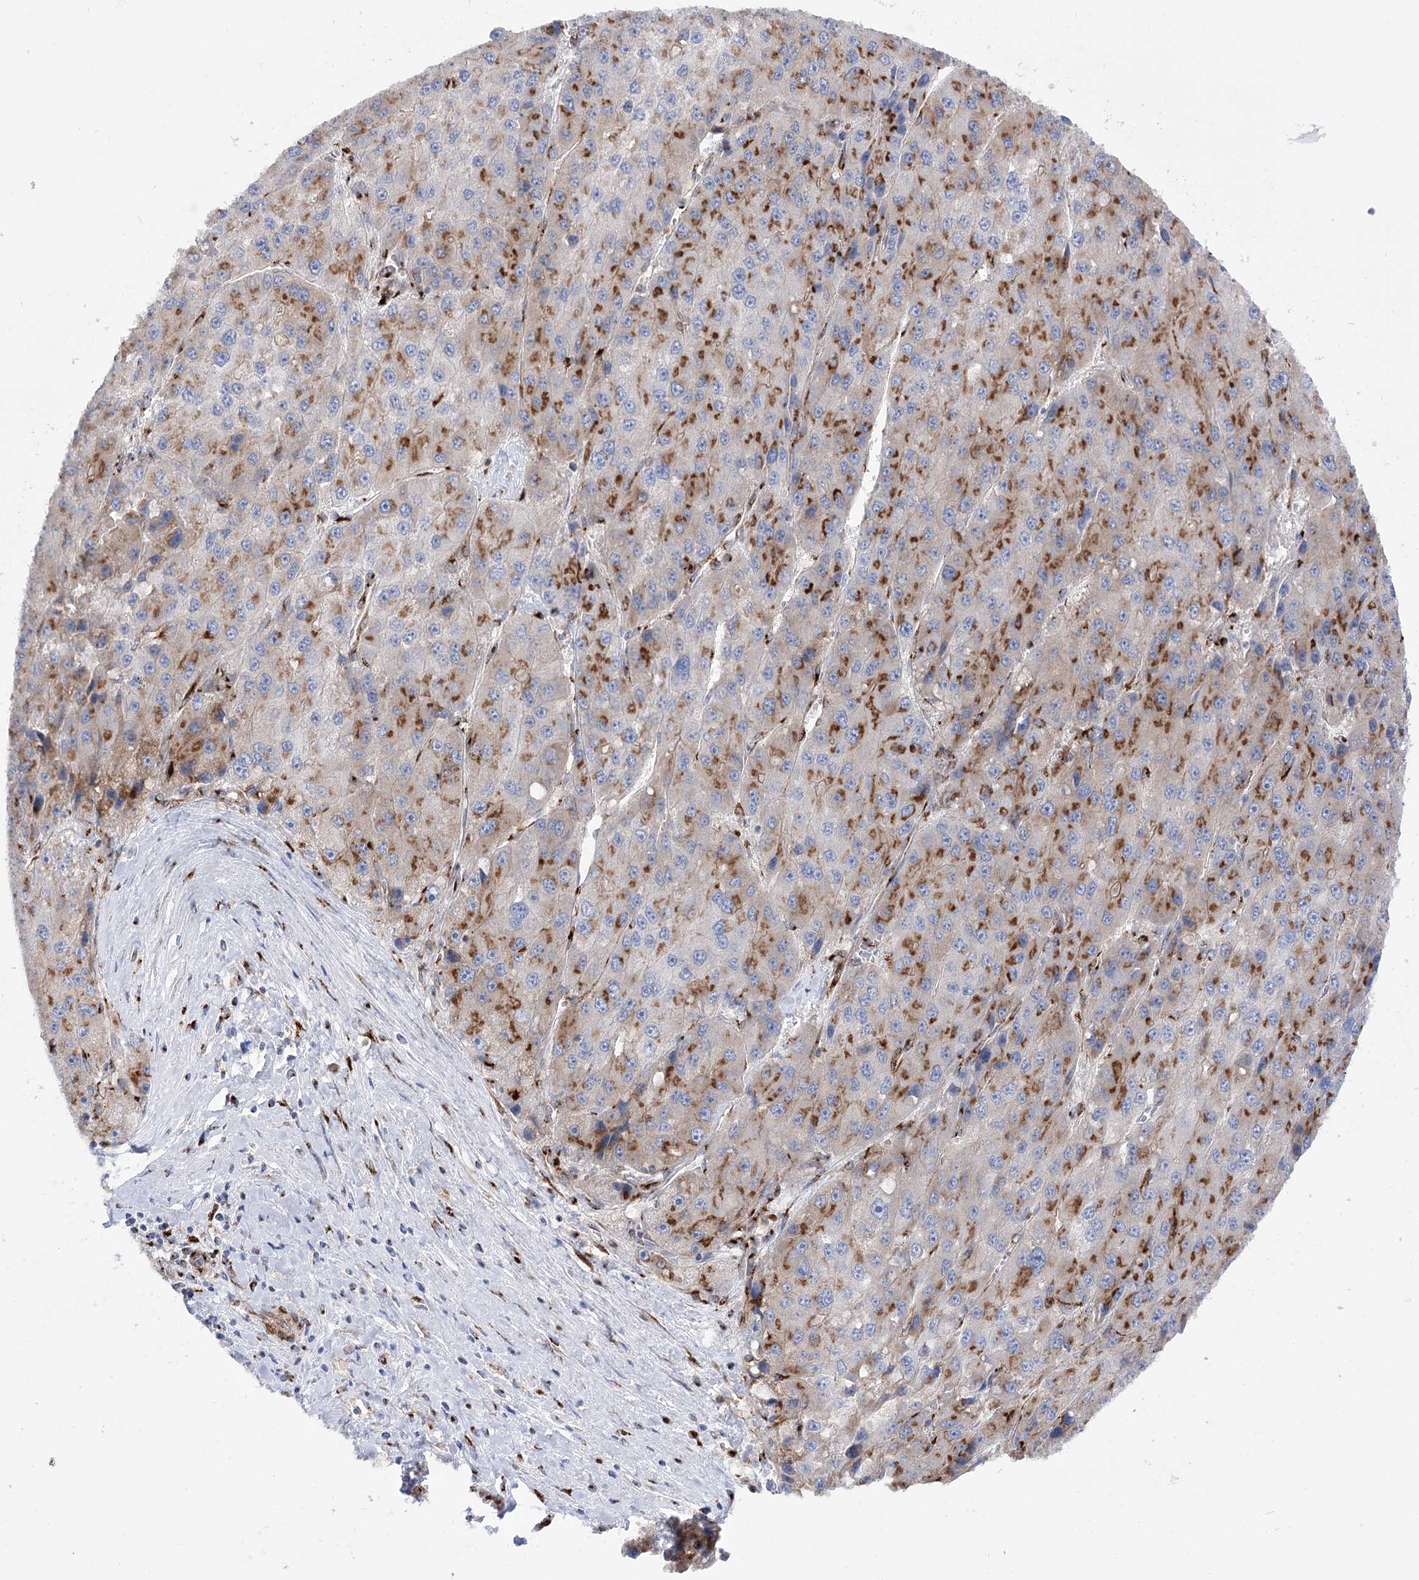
{"staining": {"intensity": "moderate", "quantity": ">75%", "location": "cytoplasmic/membranous"}, "tissue": "liver cancer", "cell_type": "Tumor cells", "image_type": "cancer", "snomed": [{"axis": "morphology", "description": "Carcinoma, Hepatocellular, NOS"}, {"axis": "topography", "description": "Liver"}], "caption": "Immunohistochemistry (IHC) histopathology image of liver cancer stained for a protein (brown), which reveals medium levels of moderate cytoplasmic/membranous positivity in about >75% of tumor cells.", "gene": "TMEM165", "patient": {"sex": "female", "age": 73}}